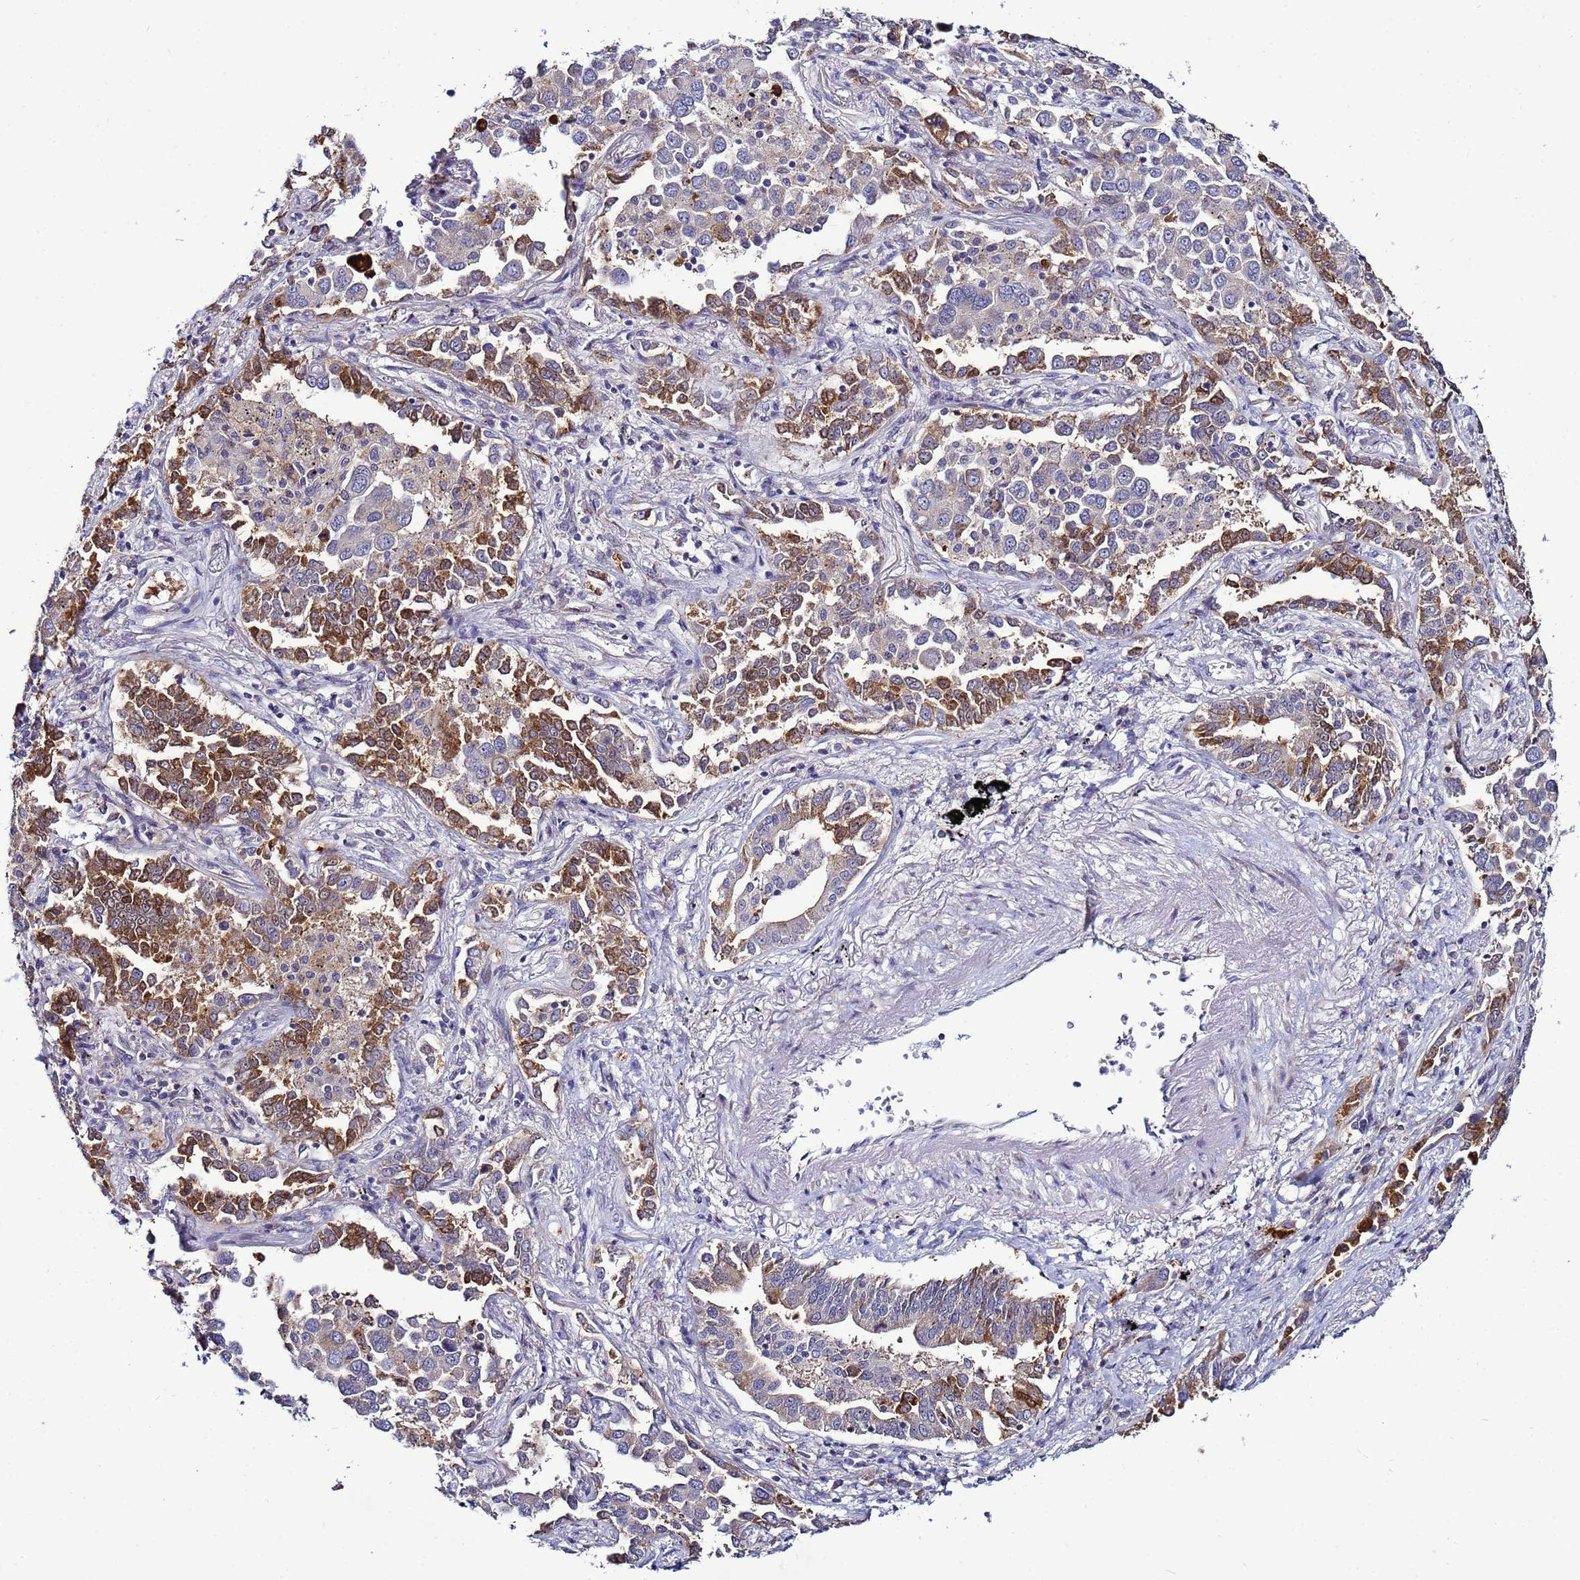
{"staining": {"intensity": "moderate", "quantity": "25%-75%", "location": "cytoplasmic/membranous"}, "tissue": "lung cancer", "cell_type": "Tumor cells", "image_type": "cancer", "snomed": [{"axis": "morphology", "description": "Adenocarcinoma, NOS"}, {"axis": "topography", "description": "Lung"}], "caption": "The image exhibits staining of lung adenocarcinoma, revealing moderate cytoplasmic/membranous protein positivity (brown color) within tumor cells.", "gene": "NOL8", "patient": {"sex": "male", "age": 67}}